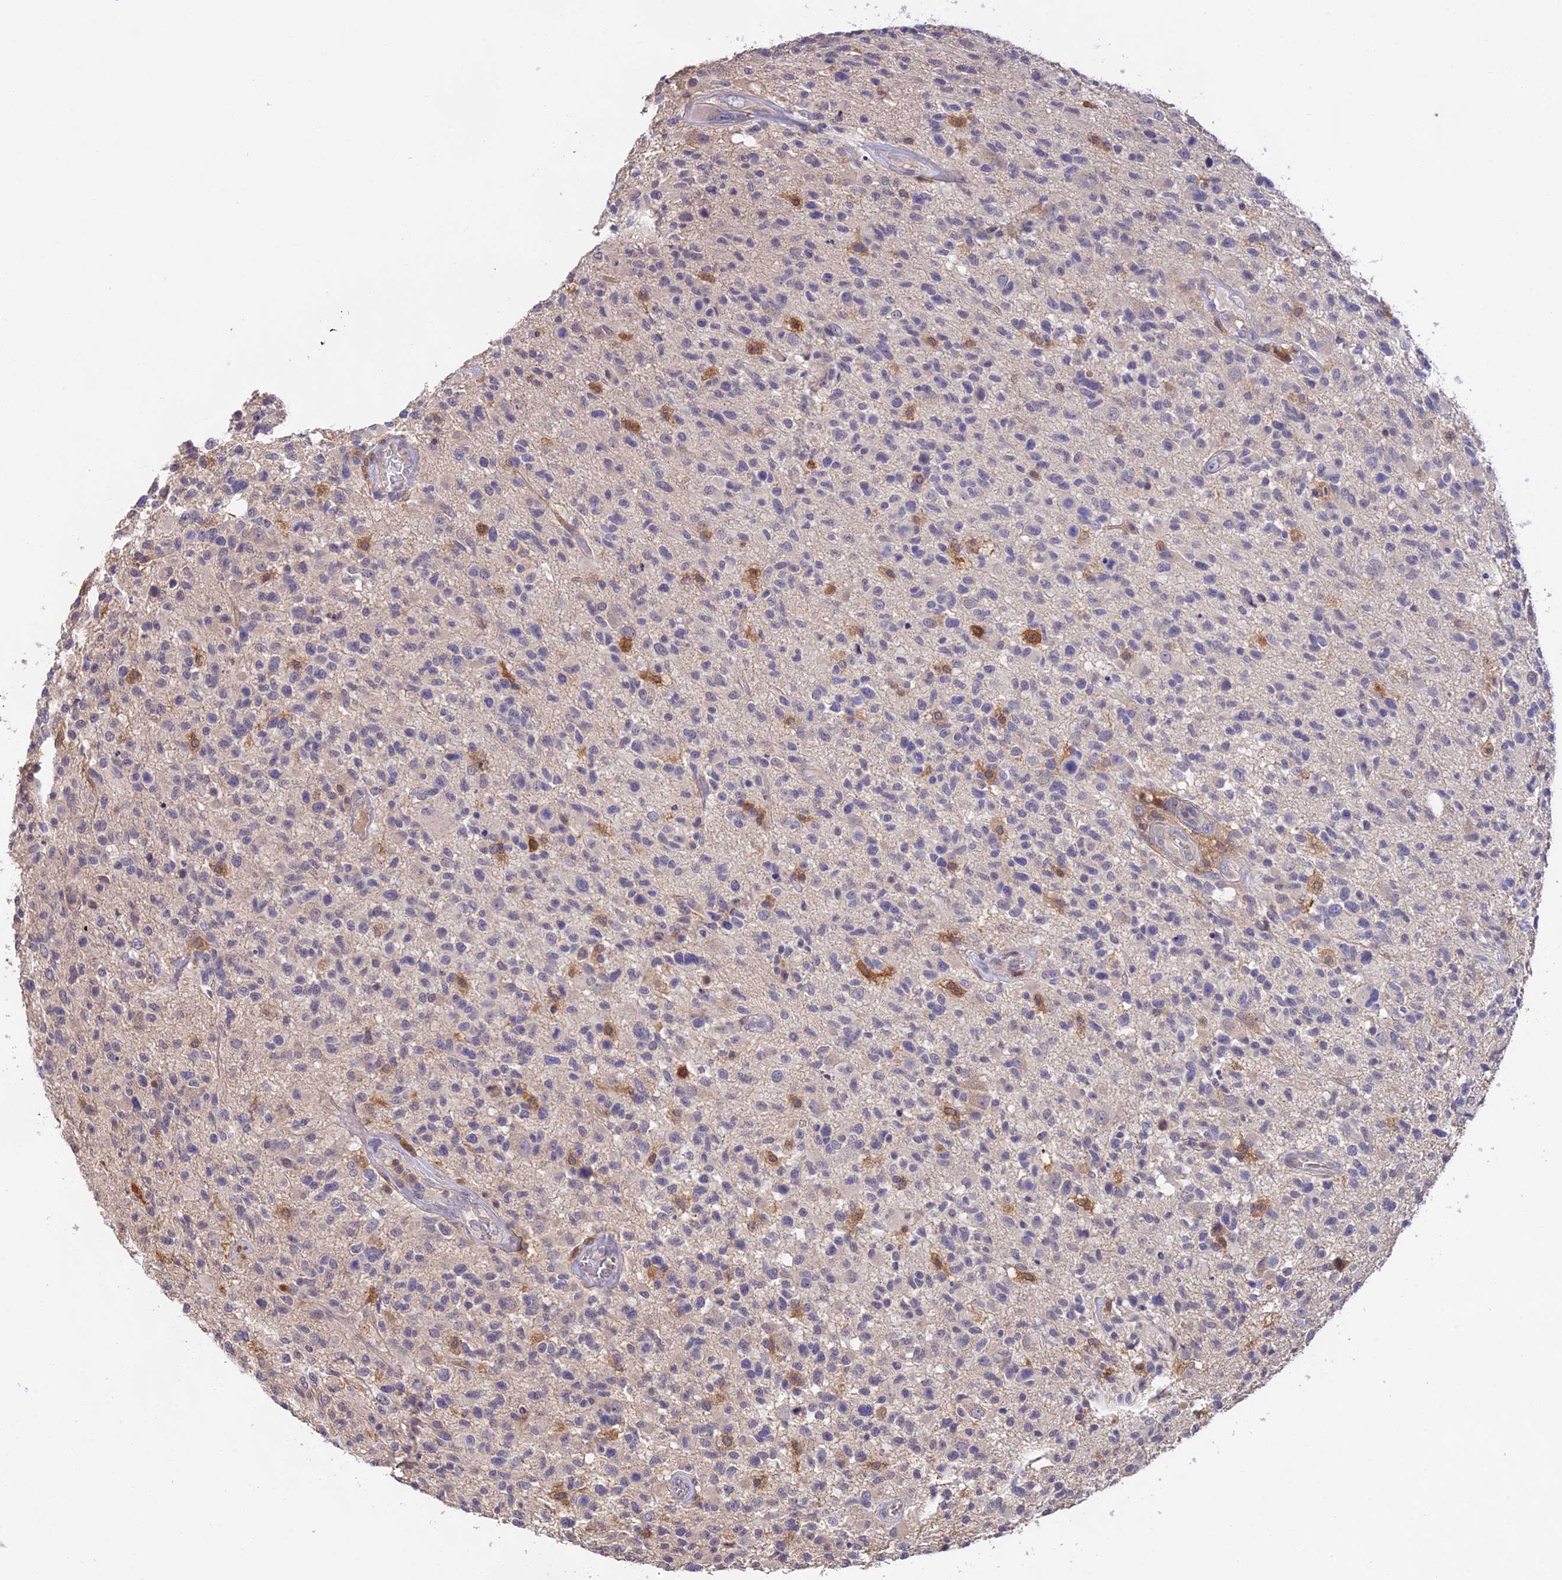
{"staining": {"intensity": "negative", "quantity": "none", "location": "none"}, "tissue": "glioma", "cell_type": "Tumor cells", "image_type": "cancer", "snomed": [{"axis": "morphology", "description": "Glioma, malignant, High grade"}, {"axis": "morphology", "description": "Glioblastoma, NOS"}, {"axis": "topography", "description": "Brain"}], "caption": "Immunohistochemistry image of neoplastic tissue: glioma stained with DAB (3,3'-diaminobenzidine) displays no significant protein staining in tumor cells. (DAB (3,3'-diaminobenzidine) immunohistochemistry with hematoxylin counter stain).", "gene": "FBP1", "patient": {"sex": "male", "age": 60}}